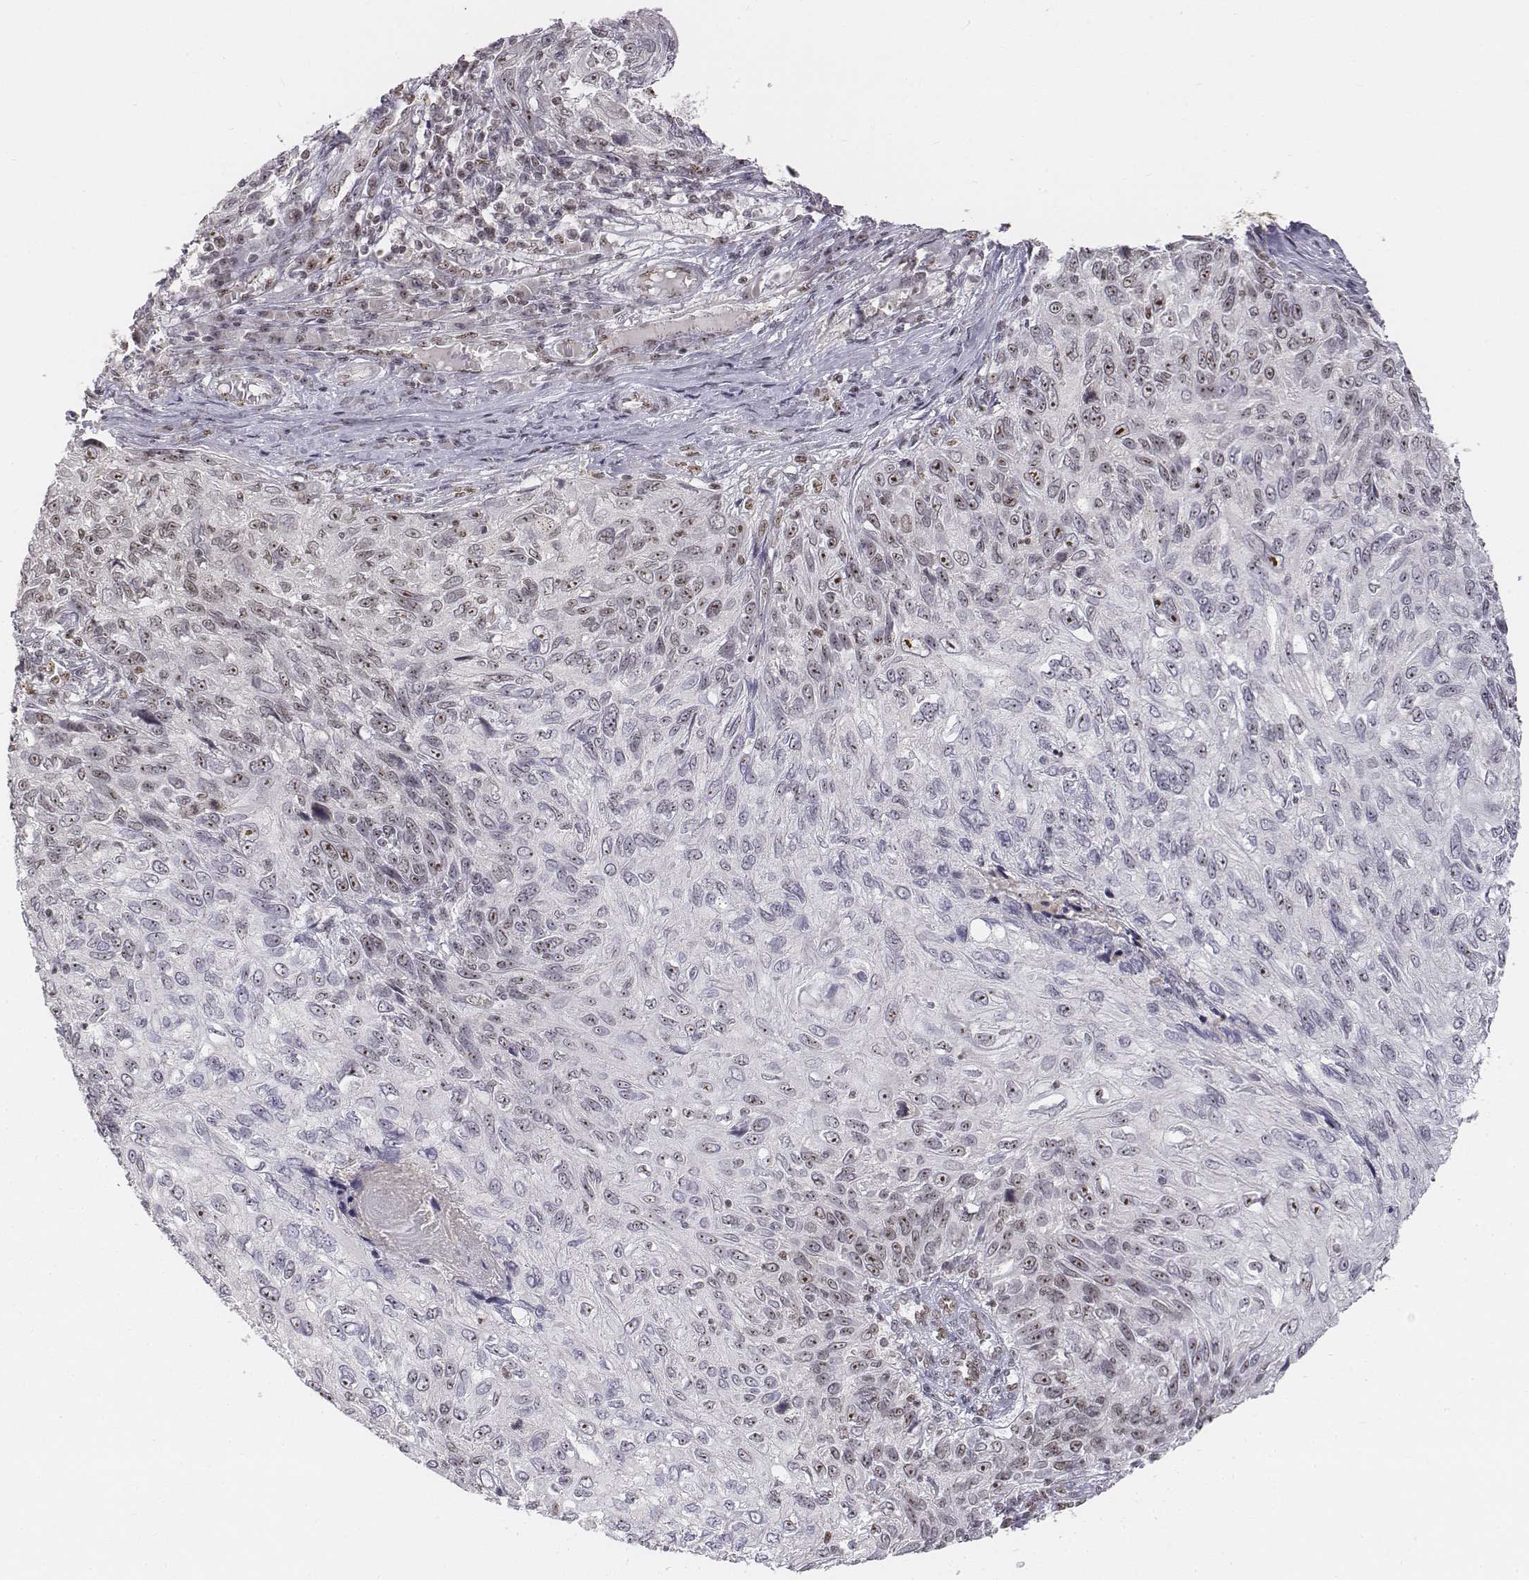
{"staining": {"intensity": "weak", "quantity": "25%-75%", "location": "nuclear"}, "tissue": "skin cancer", "cell_type": "Tumor cells", "image_type": "cancer", "snomed": [{"axis": "morphology", "description": "Squamous cell carcinoma, NOS"}, {"axis": "topography", "description": "Skin"}], "caption": "Human skin squamous cell carcinoma stained with a protein marker exhibits weak staining in tumor cells.", "gene": "PHF6", "patient": {"sex": "male", "age": 92}}